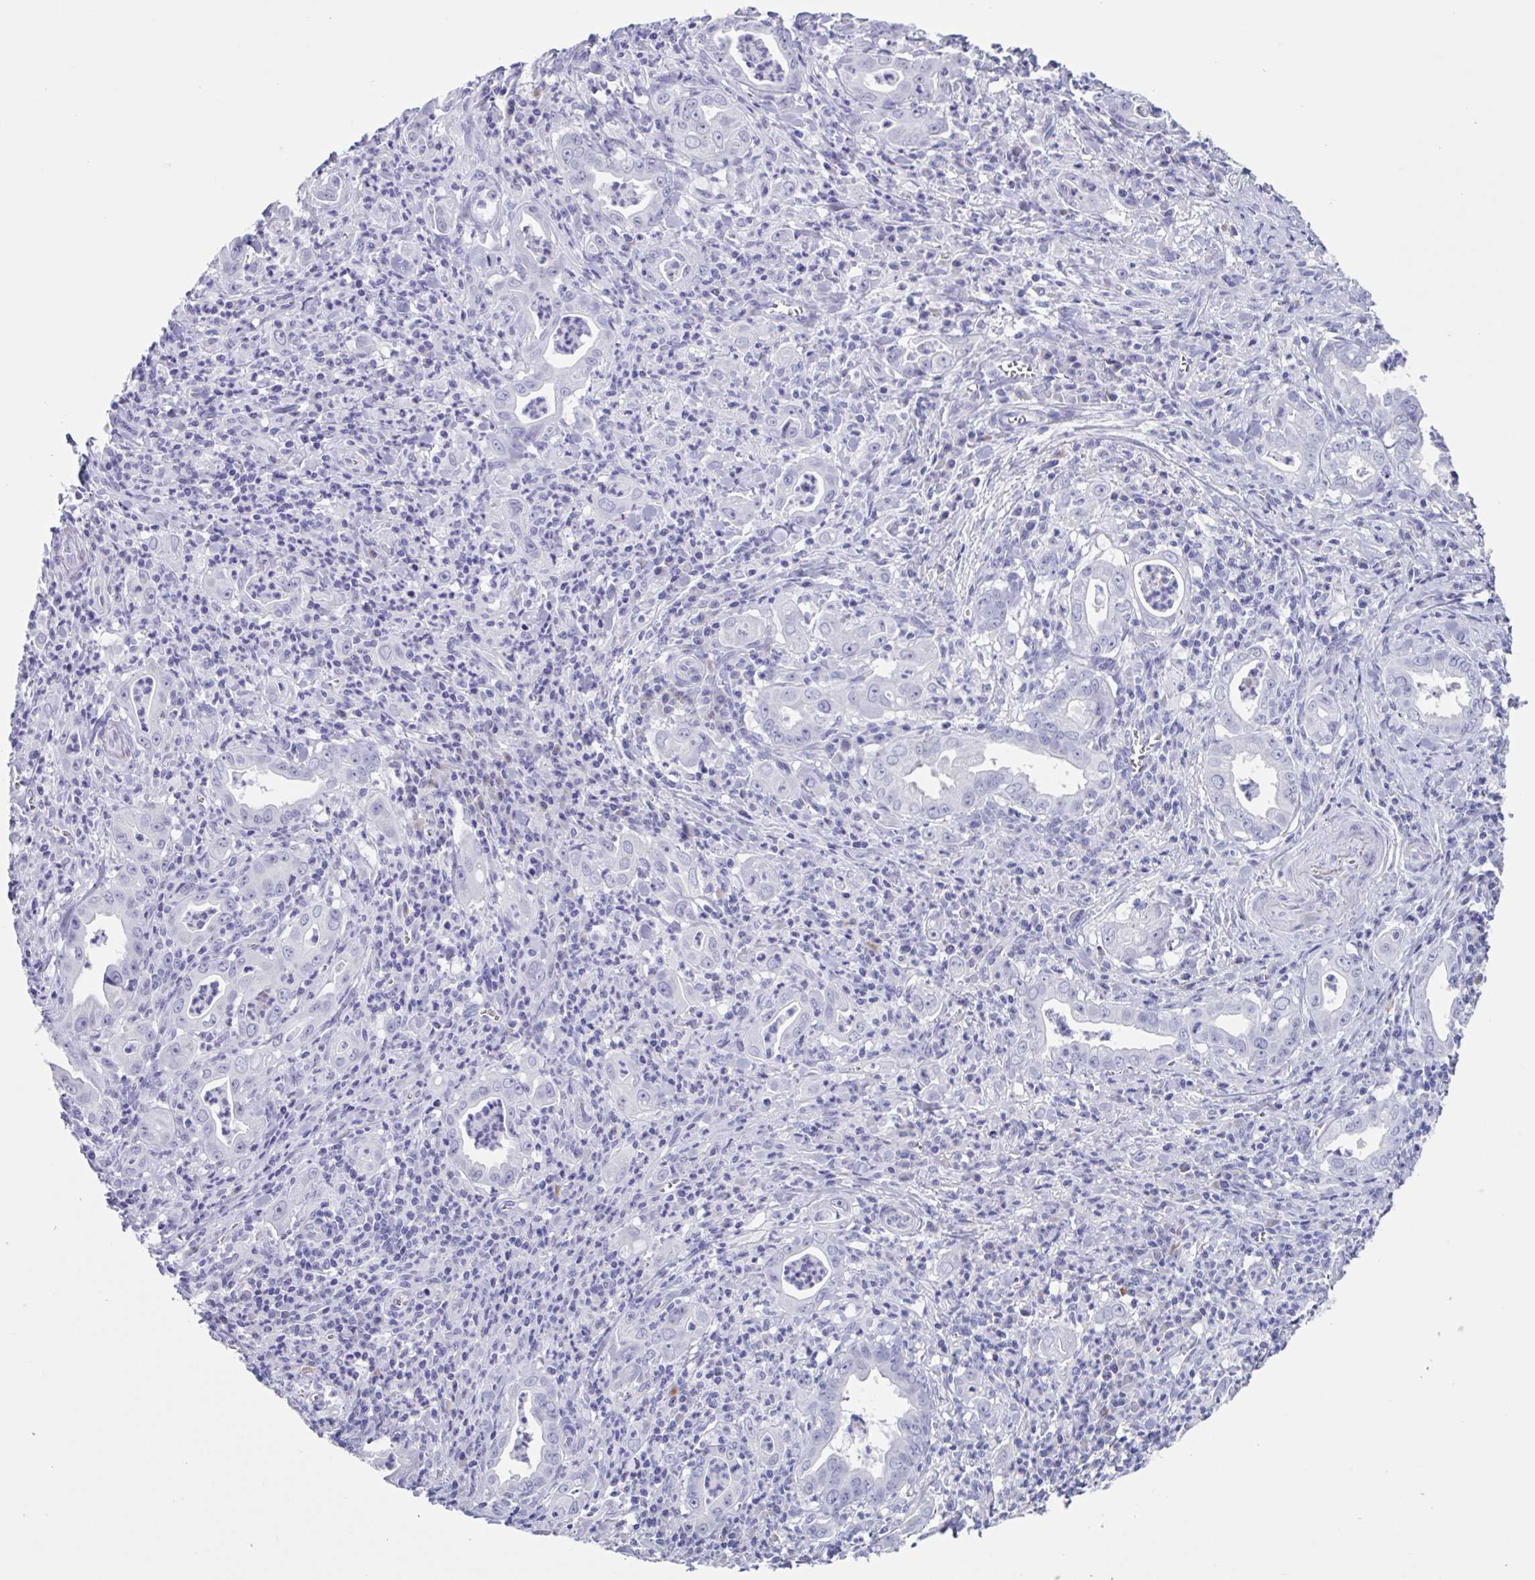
{"staining": {"intensity": "negative", "quantity": "none", "location": "none"}, "tissue": "stomach cancer", "cell_type": "Tumor cells", "image_type": "cancer", "snomed": [{"axis": "morphology", "description": "Adenocarcinoma, NOS"}, {"axis": "topography", "description": "Stomach, upper"}], "caption": "Immunohistochemistry (IHC) photomicrograph of human stomach adenocarcinoma stained for a protein (brown), which reveals no positivity in tumor cells.", "gene": "USP35", "patient": {"sex": "female", "age": 79}}